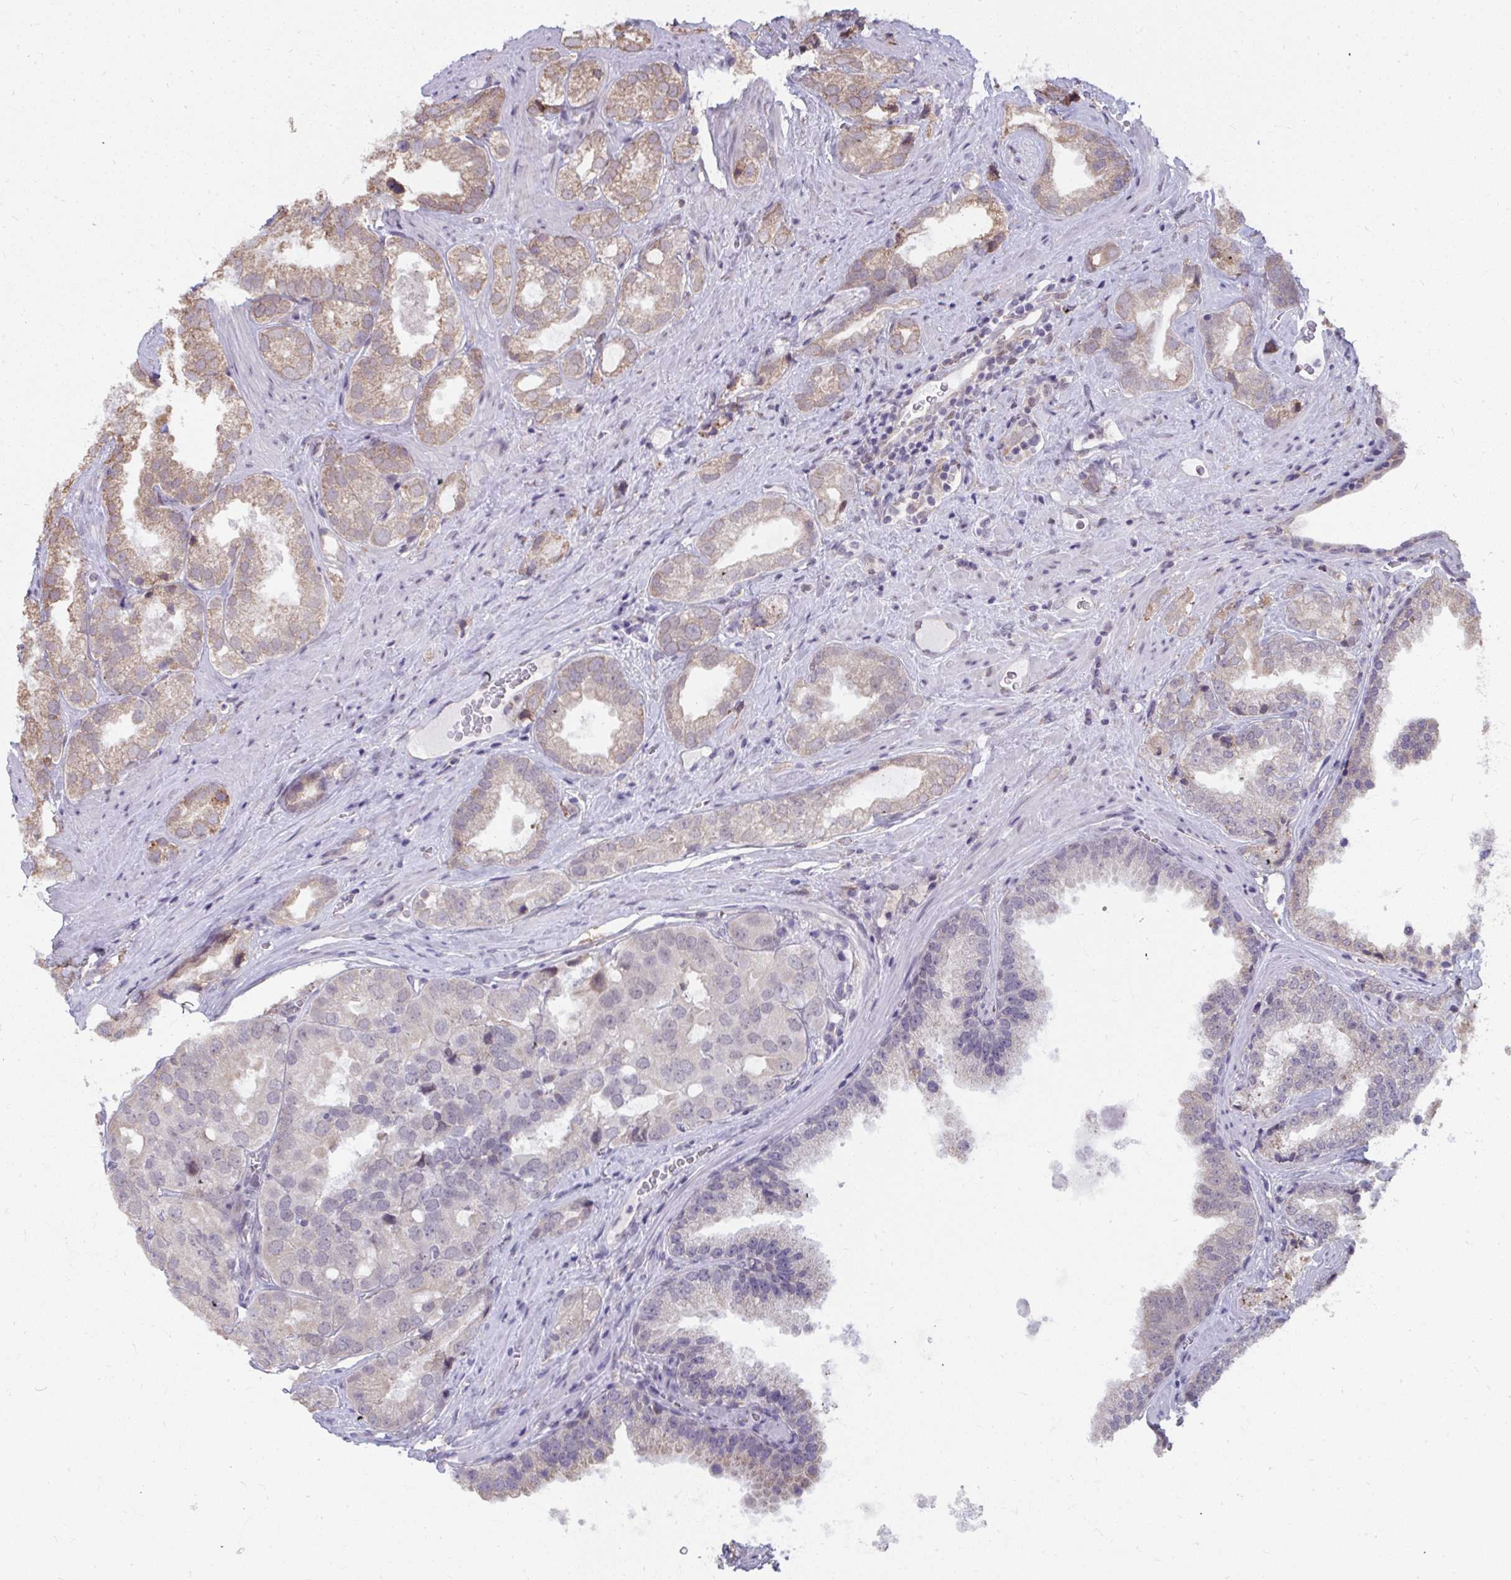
{"staining": {"intensity": "weak", "quantity": "25%-75%", "location": "cytoplasmic/membranous"}, "tissue": "prostate cancer", "cell_type": "Tumor cells", "image_type": "cancer", "snomed": [{"axis": "morphology", "description": "Adenocarcinoma, High grade"}, {"axis": "topography", "description": "Prostate"}], "caption": "Human prostate cancer (adenocarcinoma (high-grade)) stained with a brown dye displays weak cytoplasmic/membranous positive expression in approximately 25%-75% of tumor cells.", "gene": "NMNAT1", "patient": {"sex": "male", "age": 67}}